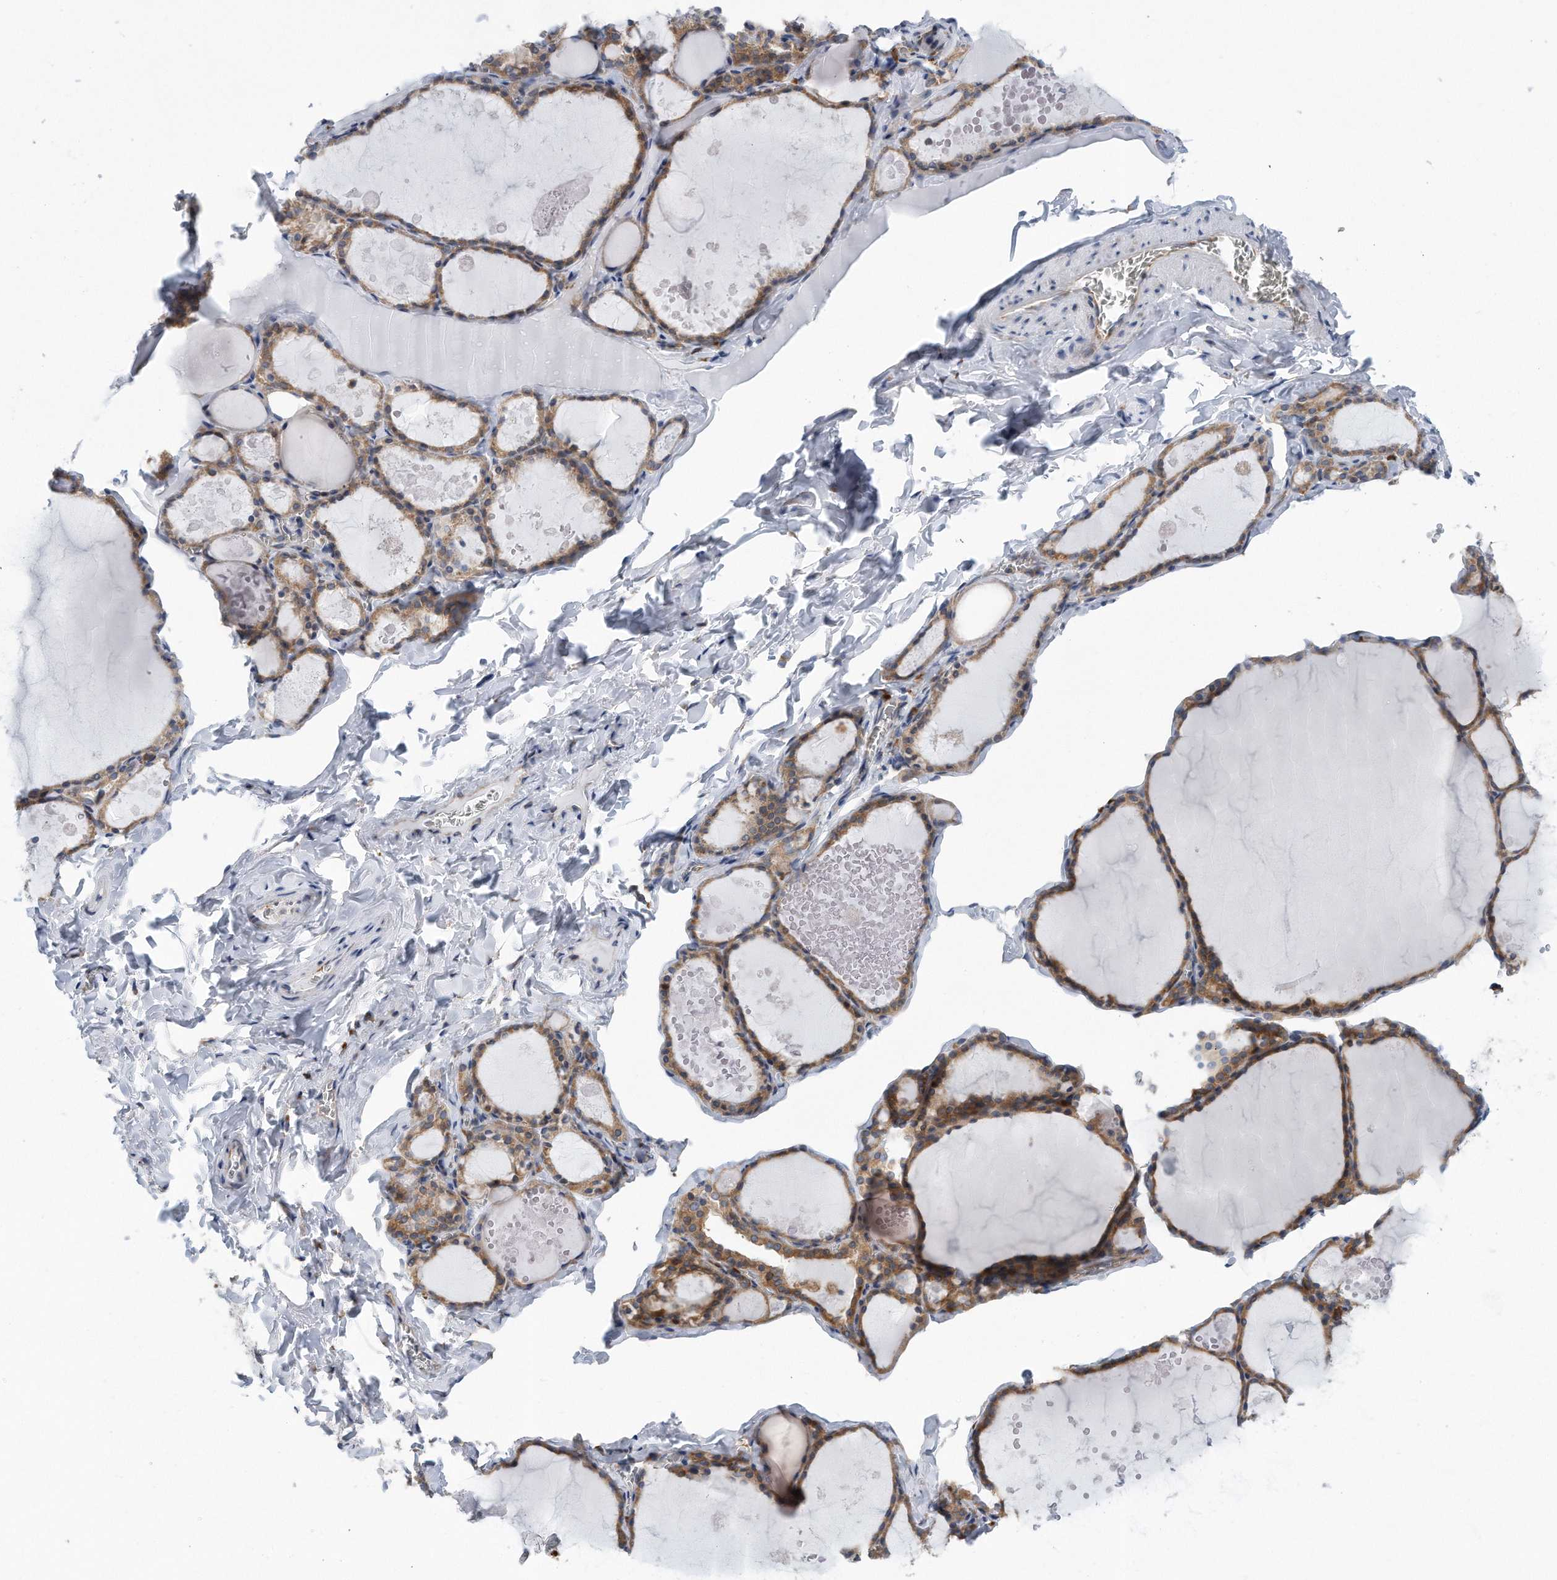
{"staining": {"intensity": "moderate", "quantity": ">75%", "location": "cytoplasmic/membranous"}, "tissue": "thyroid gland", "cell_type": "Glandular cells", "image_type": "normal", "snomed": [{"axis": "morphology", "description": "Normal tissue, NOS"}, {"axis": "topography", "description": "Thyroid gland"}], "caption": "DAB immunohistochemical staining of benign thyroid gland reveals moderate cytoplasmic/membranous protein staining in approximately >75% of glandular cells.", "gene": "RPL26L1", "patient": {"sex": "male", "age": 56}}